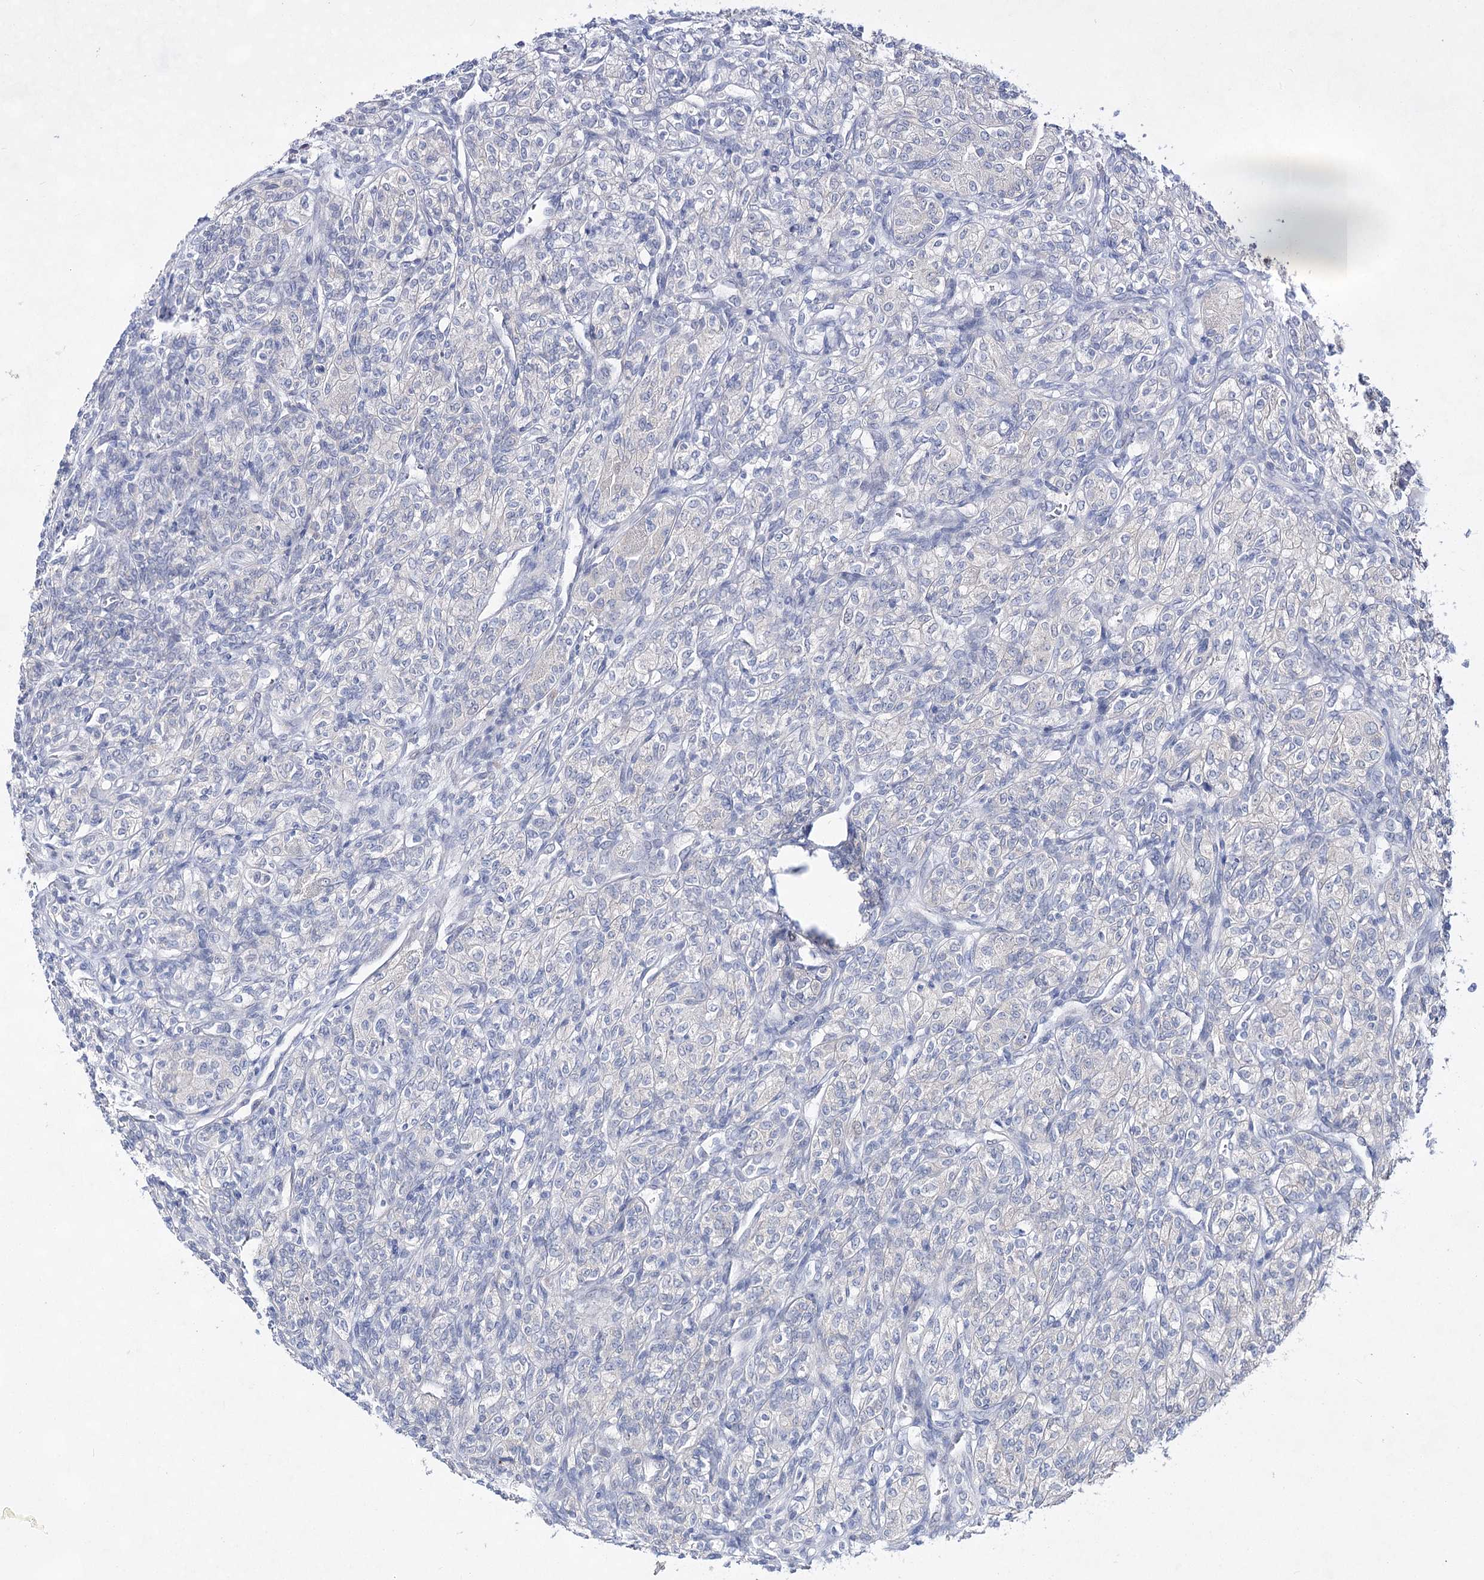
{"staining": {"intensity": "negative", "quantity": "none", "location": "none"}, "tissue": "renal cancer", "cell_type": "Tumor cells", "image_type": "cancer", "snomed": [{"axis": "morphology", "description": "Adenocarcinoma, NOS"}, {"axis": "topography", "description": "Kidney"}], "caption": "Immunohistochemical staining of human renal adenocarcinoma shows no significant positivity in tumor cells.", "gene": "UGDH", "patient": {"sex": "male", "age": 77}}